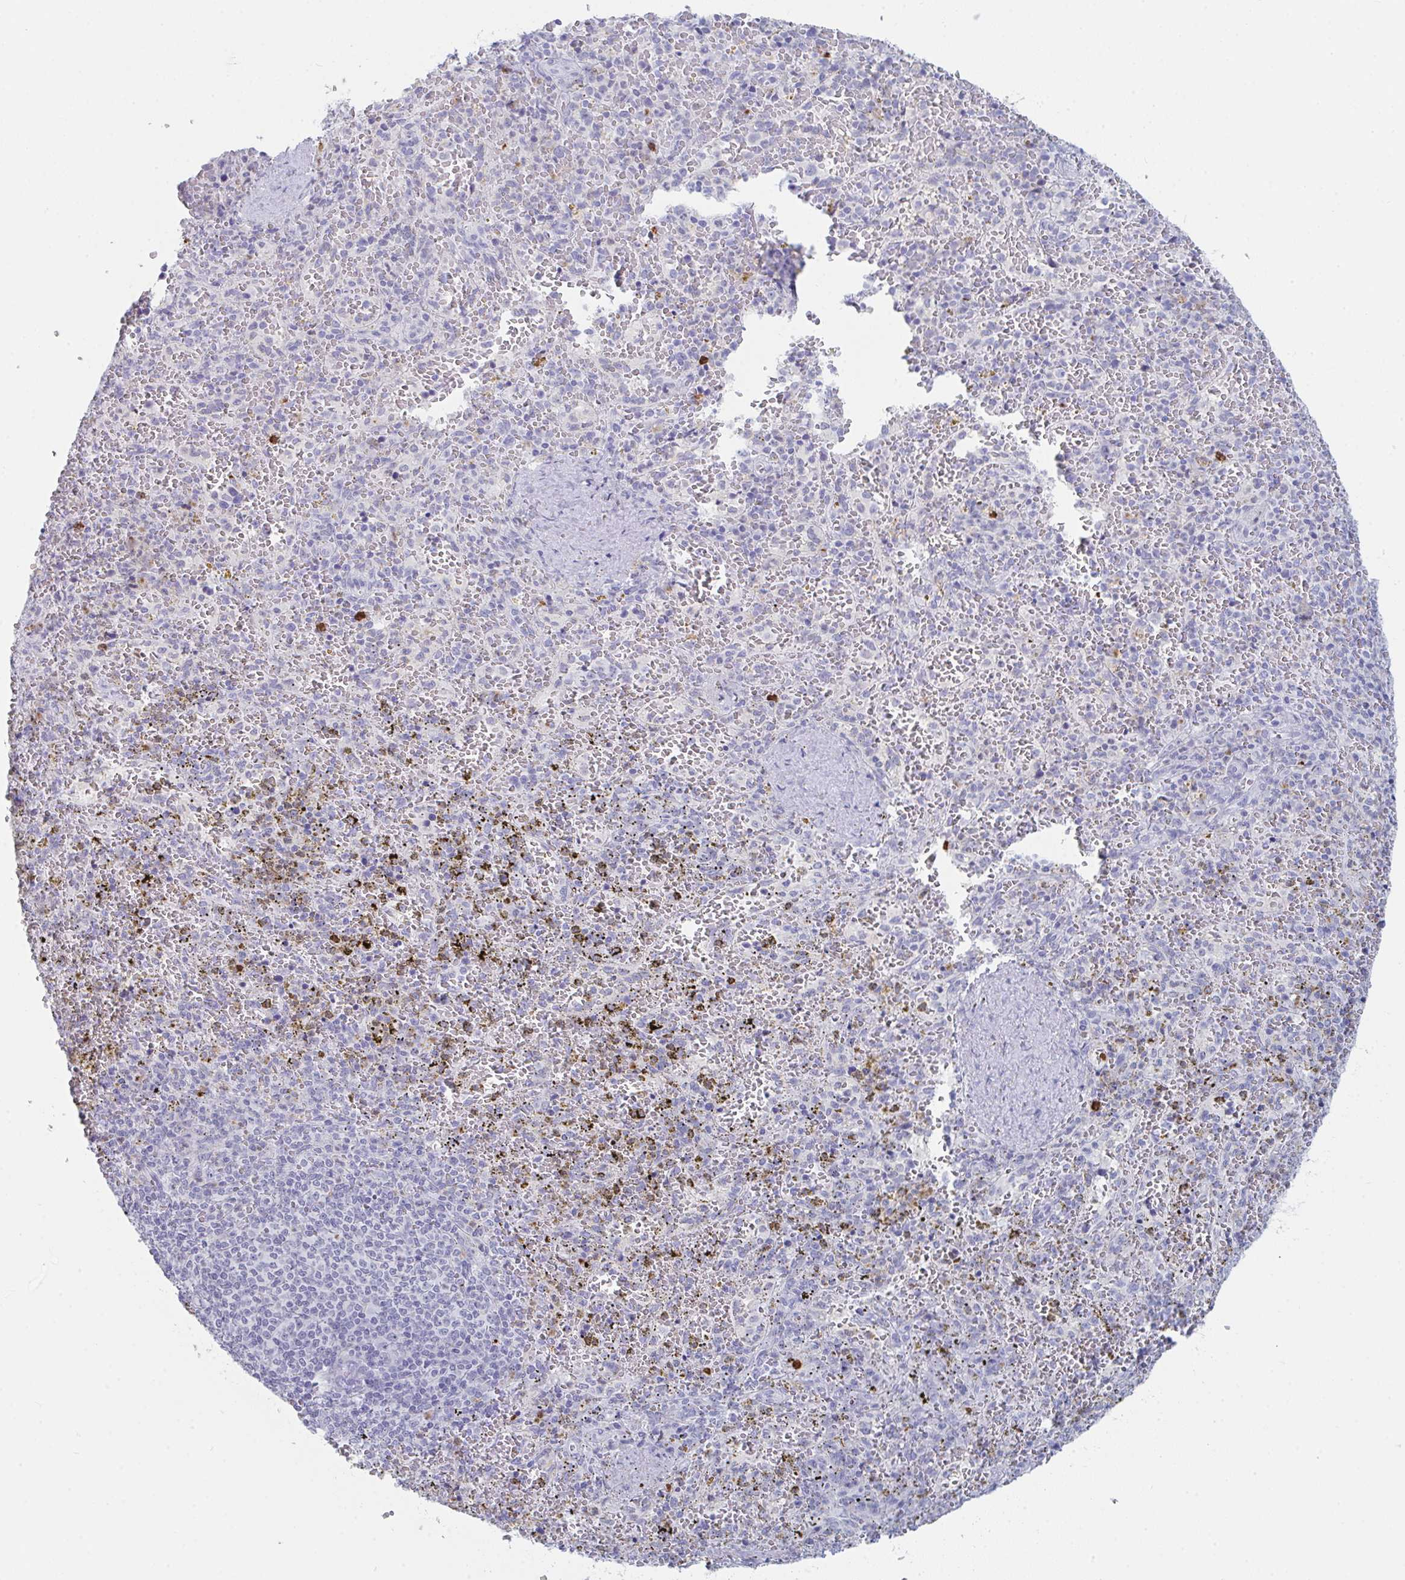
{"staining": {"intensity": "strong", "quantity": "<25%", "location": "cytoplasmic/membranous"}, "tissue": "spleen", "cell_type": "Cells in red pulp", "image_type": "normal", "snomed": [{"axis": "morphology", "description": "Normal tissue, NOS"}, {"axis": "topography", "description": "Spleen"}], "caption": "DAB (3,3'-diaminobenzidine) immunohistochemical staining of normal human spleen displays strong cytoplasmic/membranous protein expression in about <25% of cells in red pulp.", "gene": "RUBCN", "patient": {"sex": "female", "age": 50}}